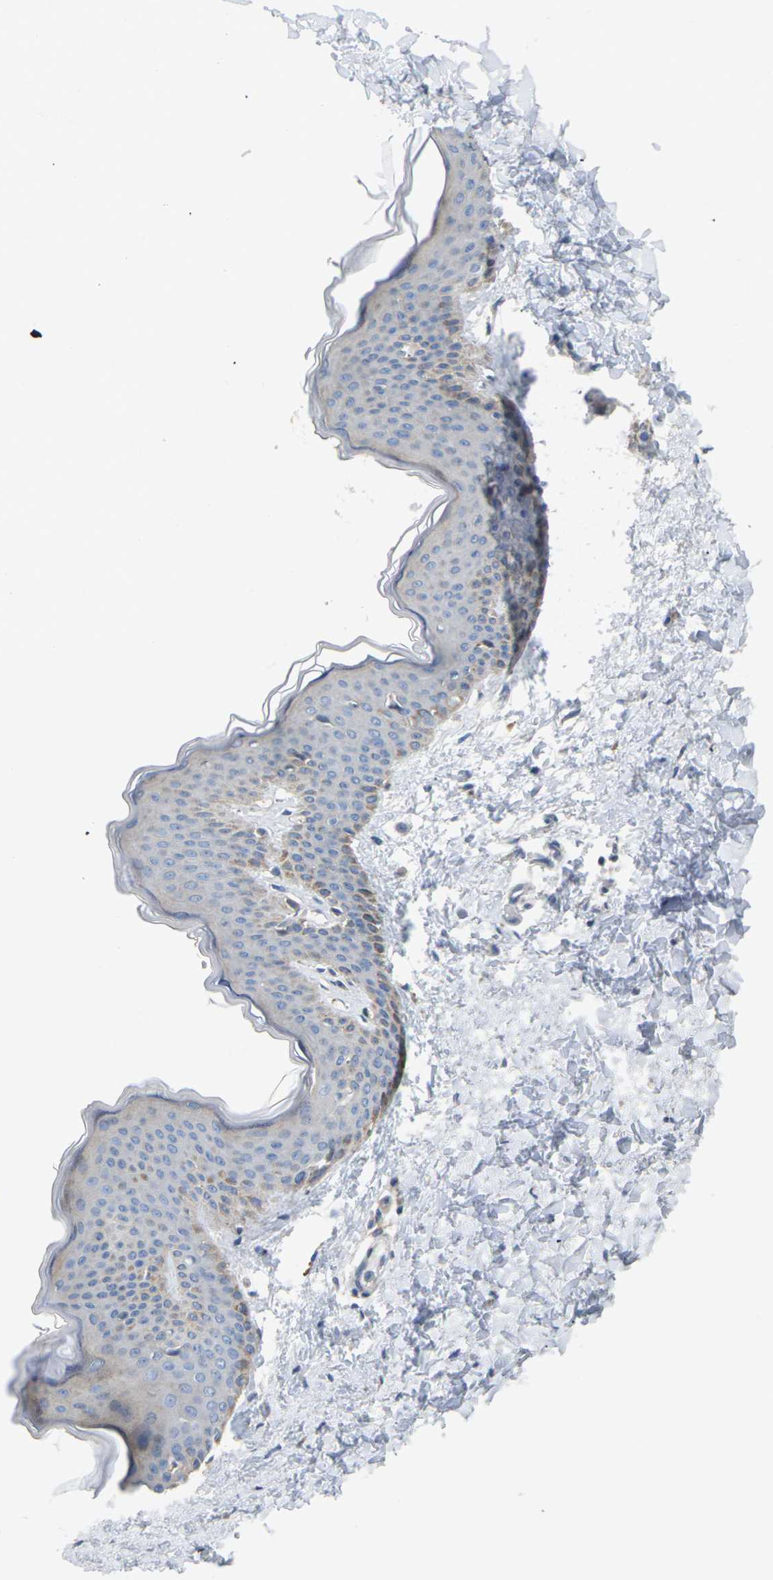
{"staining": {"intensity": "moderate", "quantity": ">75%", "location": "cytoplasmic/membranous"}, "tissue": "skin", "cell_type": "Fibroblasts", "image_type": "normal", "snomed": [{"axis": "morphology", "description": "Normal tissue, NOS"}, {"axis": "topography", "description": "Skin"}], "caption": "This is an image of immunohistochemistry staining of unremarkable skin, which shows moderate expression in the cytoplasmic/membranous of fibroblasts.", "gene": "SCNN1A", "patient": {"sex": "female", "age": 17}}